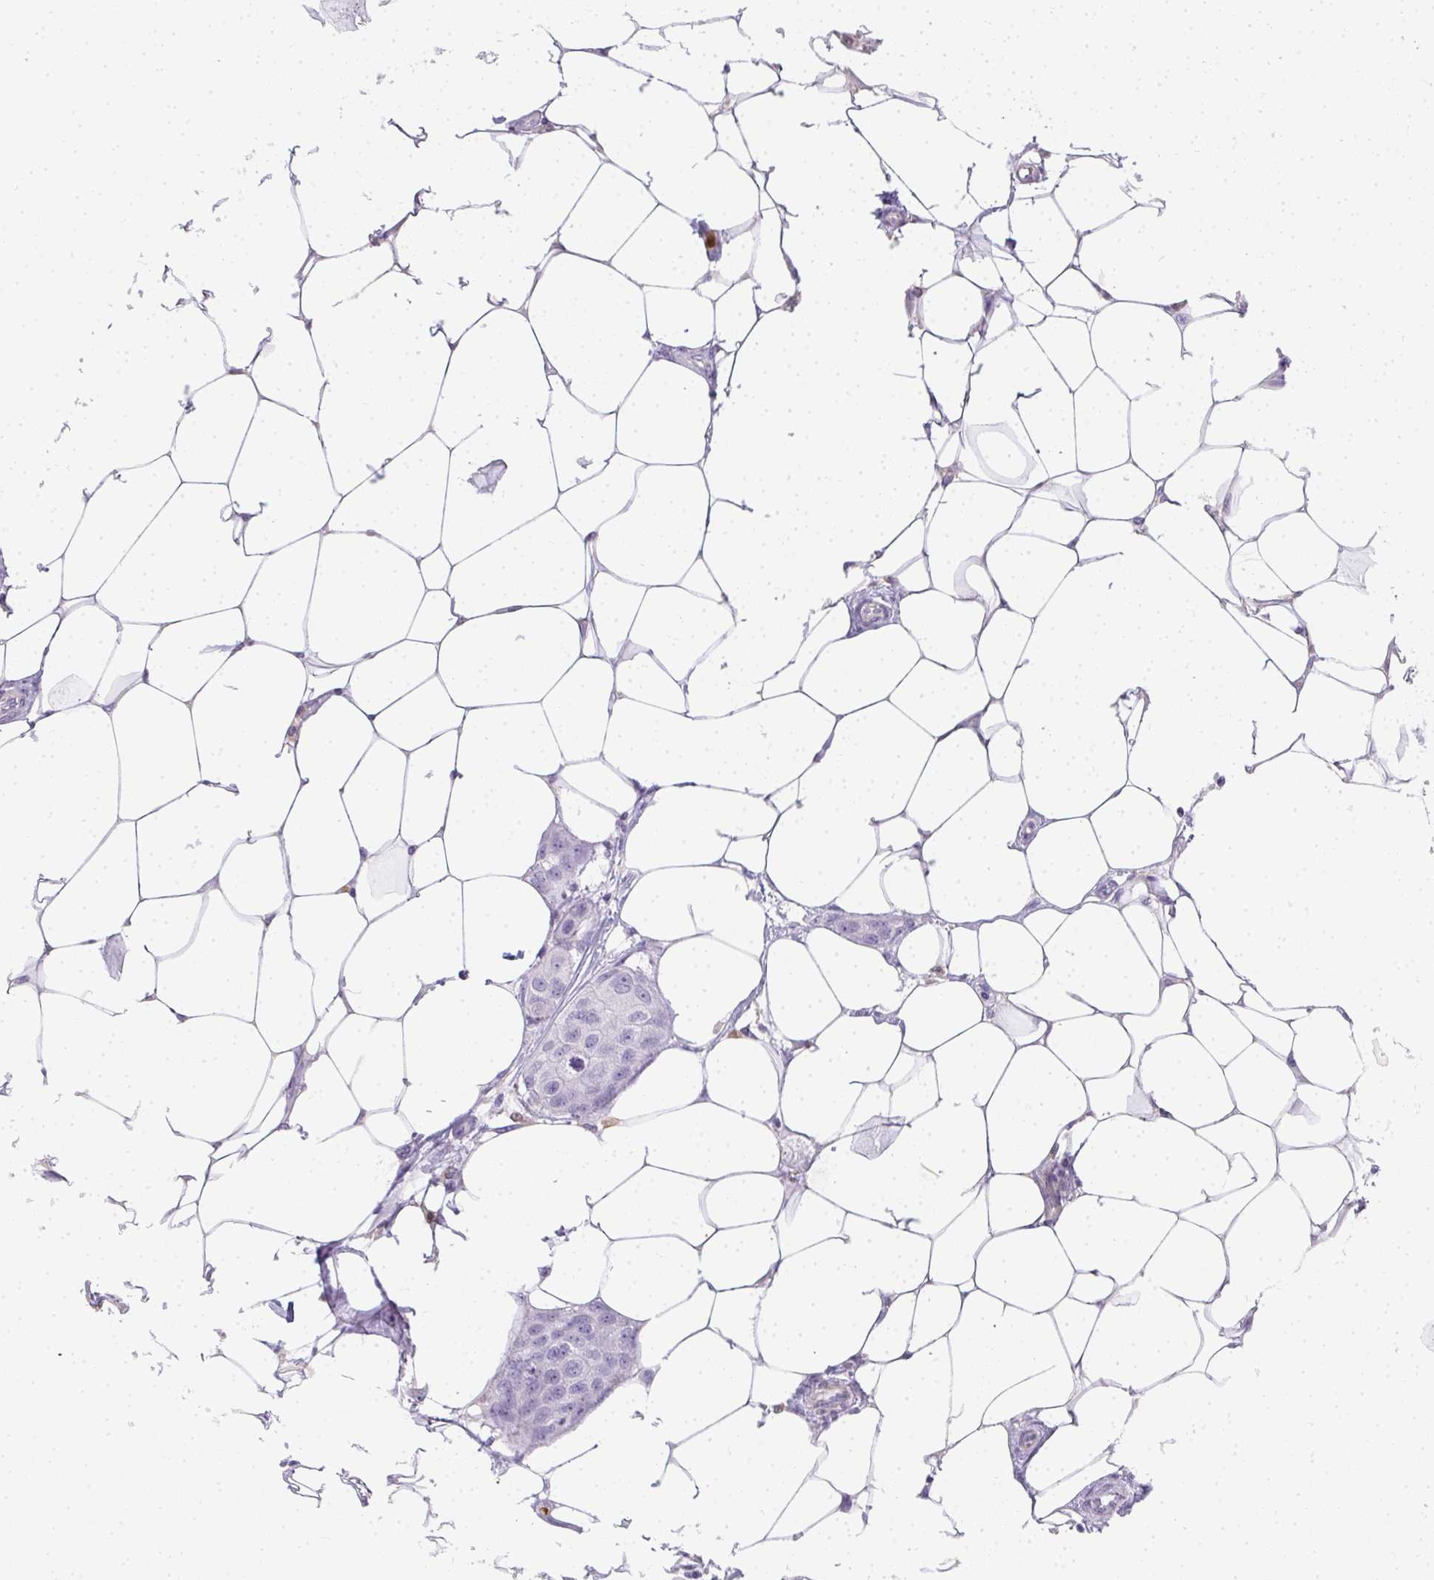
{"staining": {"intensity": "negative", "quantity": "none", "location": "none"}, "tissue": "breast cancer", "cell_type": "Tumor cells", "image_type": "cancer", "snomed": [{"axis": "morphology", "description": "Duct carcinoma"}, {"axis": "topography", "description": "Breast"}, {"axis": "topography", "description": "Lymph node"}], "caption": "Tumor cells show no significant protein positivity in breast cancer.", "gene": "HK3", "patient": {"sex": "female", "age": 80}}